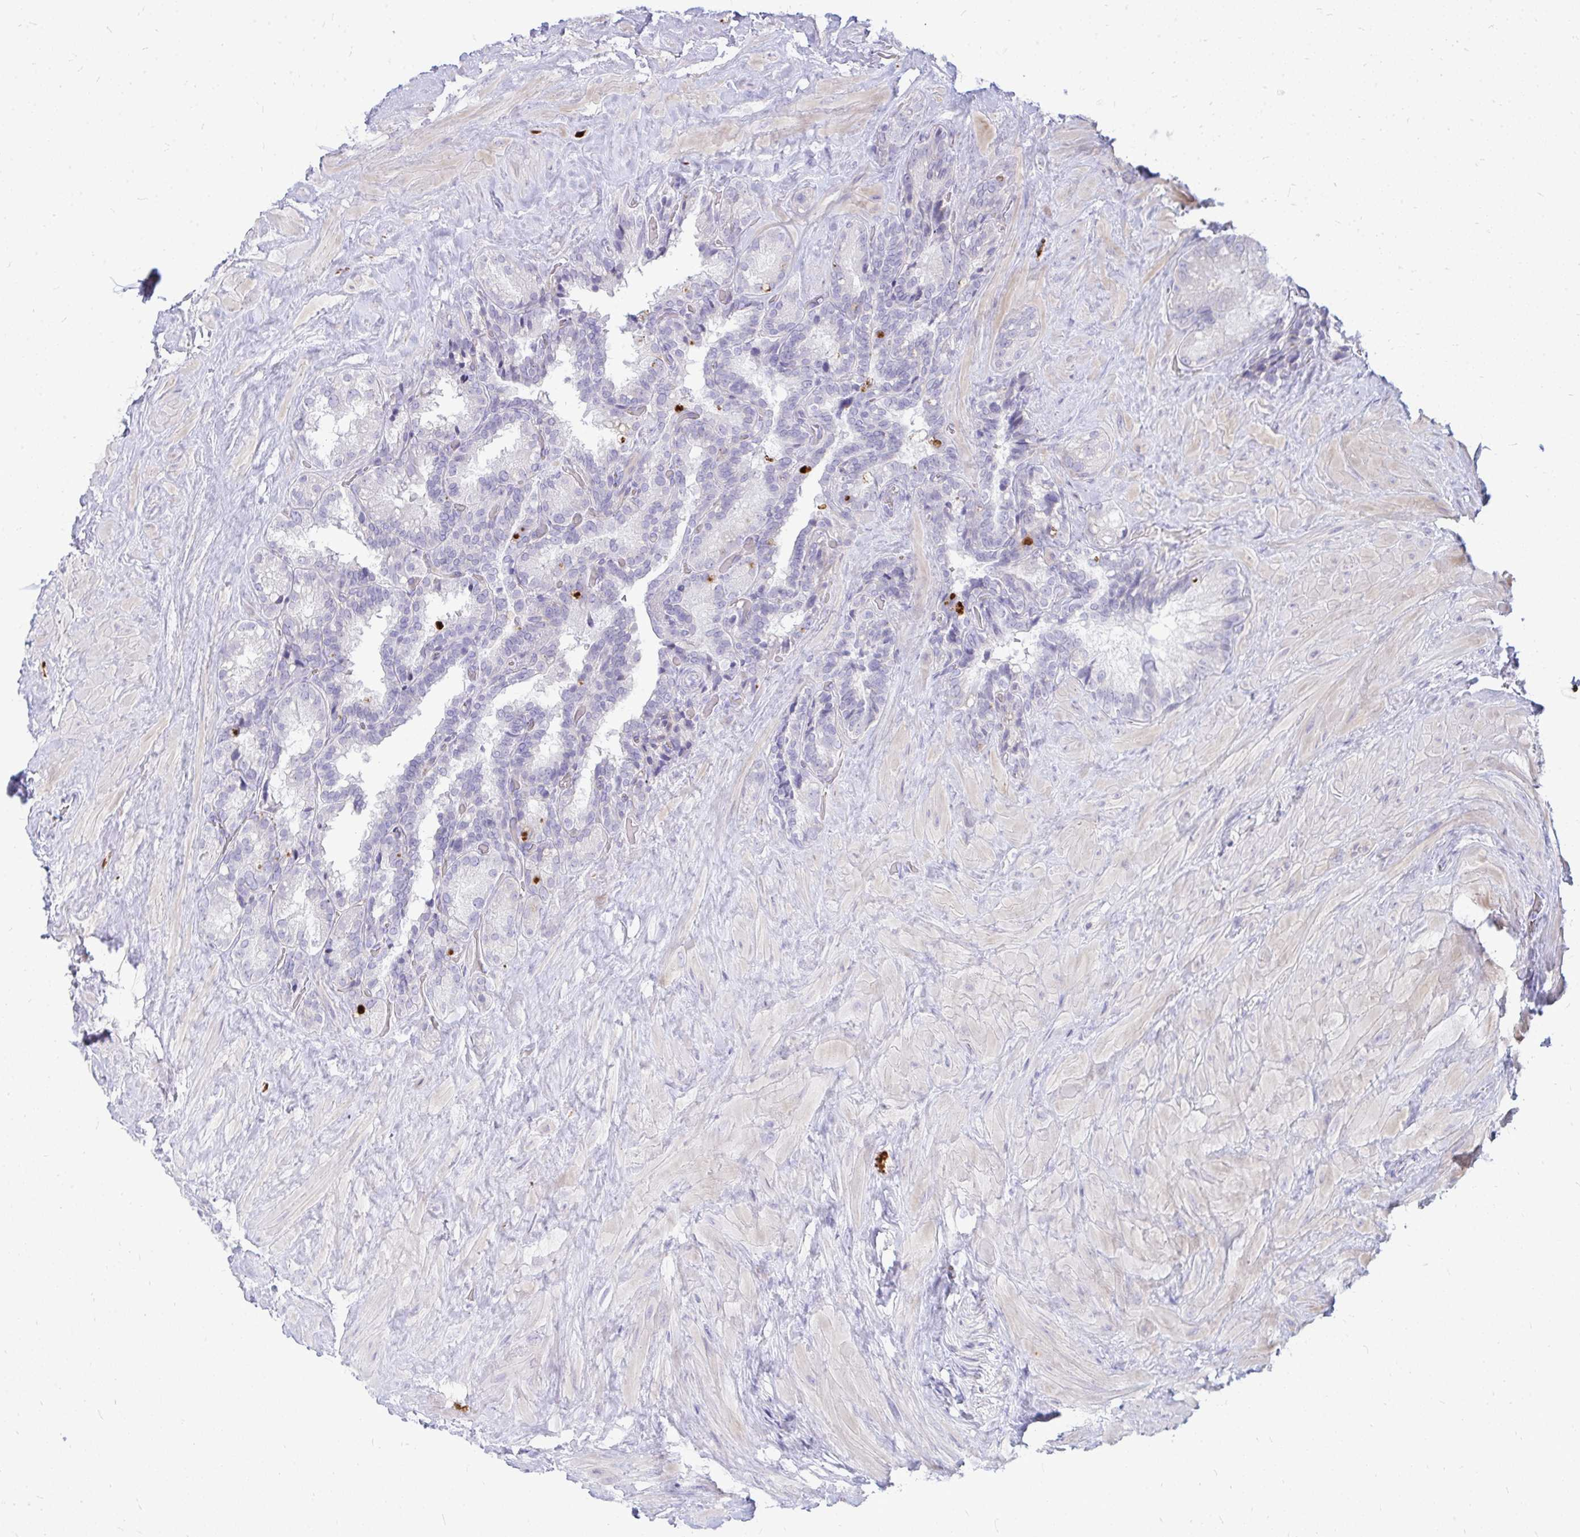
{"staining": {"intensity": "negative", "quantity": "none", "location": "none"}, "tissue": "seminal vesicle", "cell_type": "Glandular cells", "image_type": "normal", "snomed": [{"axis": "morphology", "description": "Normal tissue, NOS"}, {"axis": "topography", "description": "Seminal veicle"}], "caption": "Seminal vesicle stained for a protein using immunohistochemistry (IHC) demonstrates no positivity glandular cells.", "gene": "TSPEAR", "patient": {"sex": "male", "age": 60}}